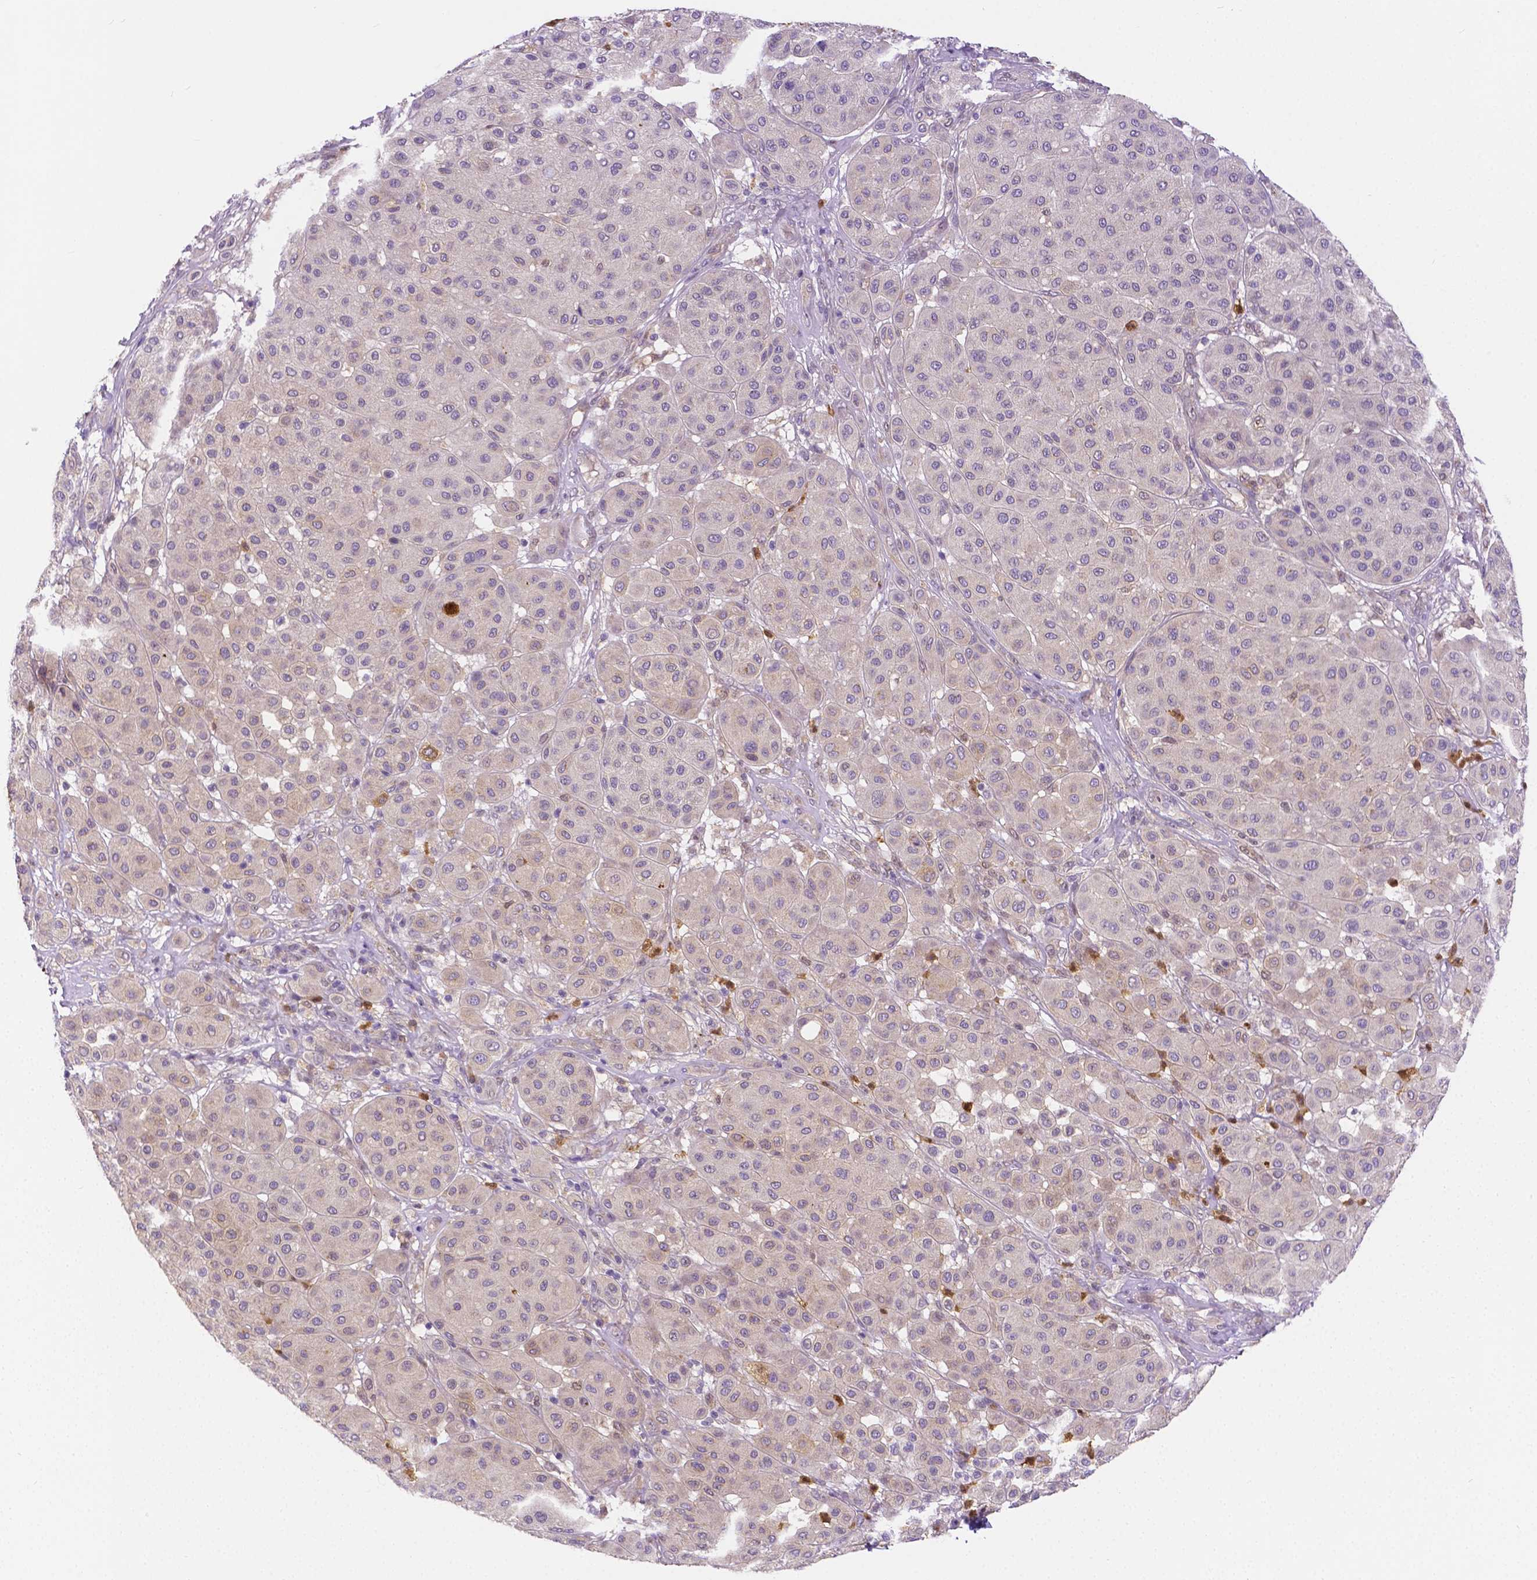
{"staining": {"intensity": "negative", "quantity": "none", "location": "none"}, "tissue": "melanoma", "cell_type": "Tumor cells", "image_type": "cancer", "snomed": [{"axis": "morphology", "description": "Malignant melanoma, Metastatic site"}, {"axis": "topography", "description": "Smooth muscle"}], "caption": "High magnification brightfield microscopy of melanoma stained with DAB (3,3'-diaminobenzidine) (brown) and counterstained with hematoxylin (blue): tumor cells show no significant positivity. Brightfield microscopy of immunohistochemistry stained with DAB (brown) and hematoxylin (blue), captured at high magnification.", "gene": "ZNRD2", "patient": {"sex": "male", "age": 41}}